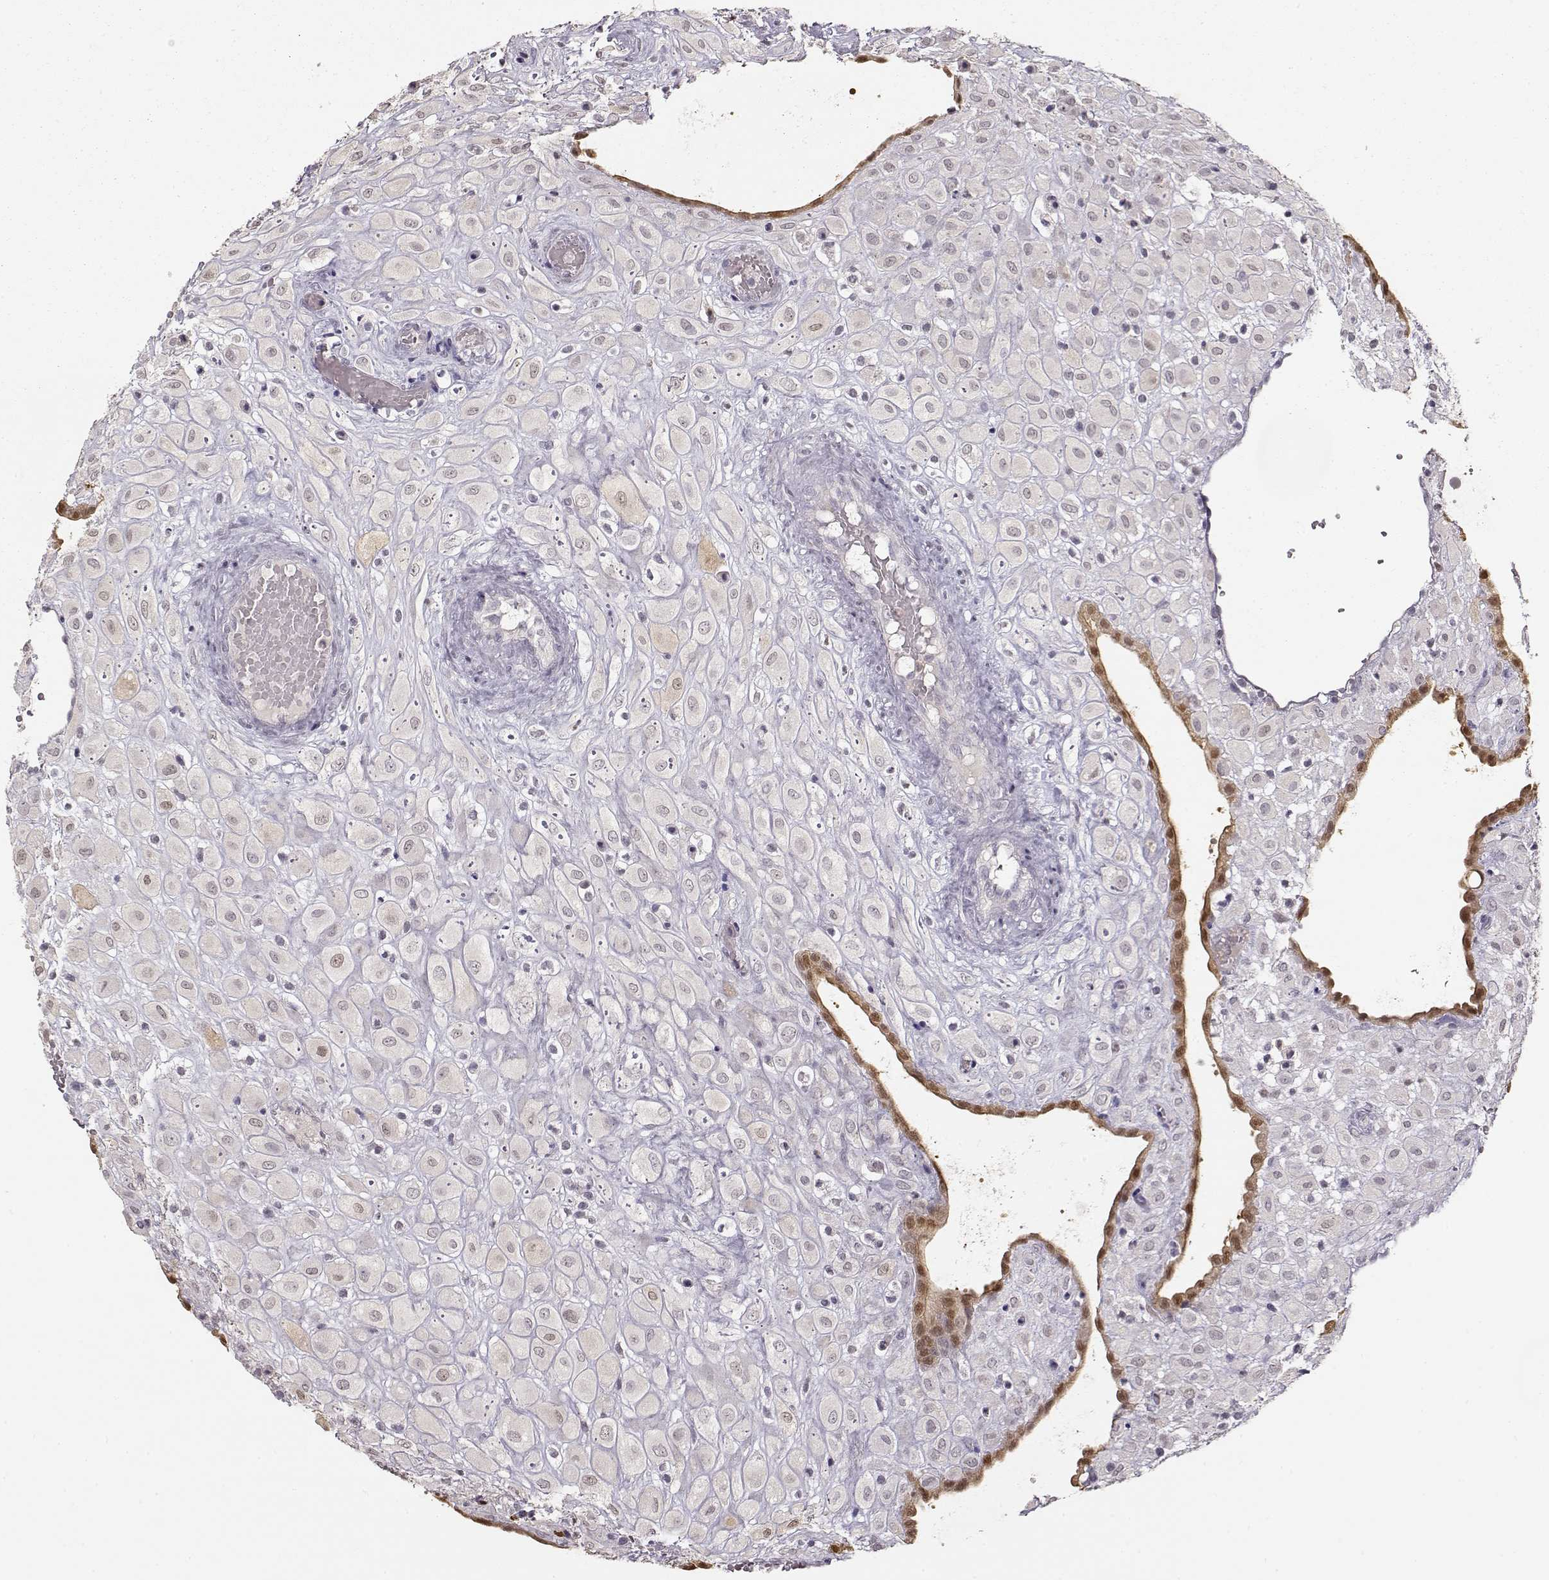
{"staining": {"intensity": "negative", "quantity": "none", "location": "none"}, "tissue": "placenta", "cell_type": "Decidual cells", "image_type": "normal", "snomed": [{"axis": "morphology", "description": "Normal tissue, NOS"}, {"axis": "topography", "description": "Placenta"}], "caption": "This micrograph is of benign placenta stained with immunohistochemistry (IHC) to label a protein in brown with the nuclei are counter-stained blue. There is no expression in decidual cells.", "gene": "S100B", "patient": {"sex": "female", "age": 24}}